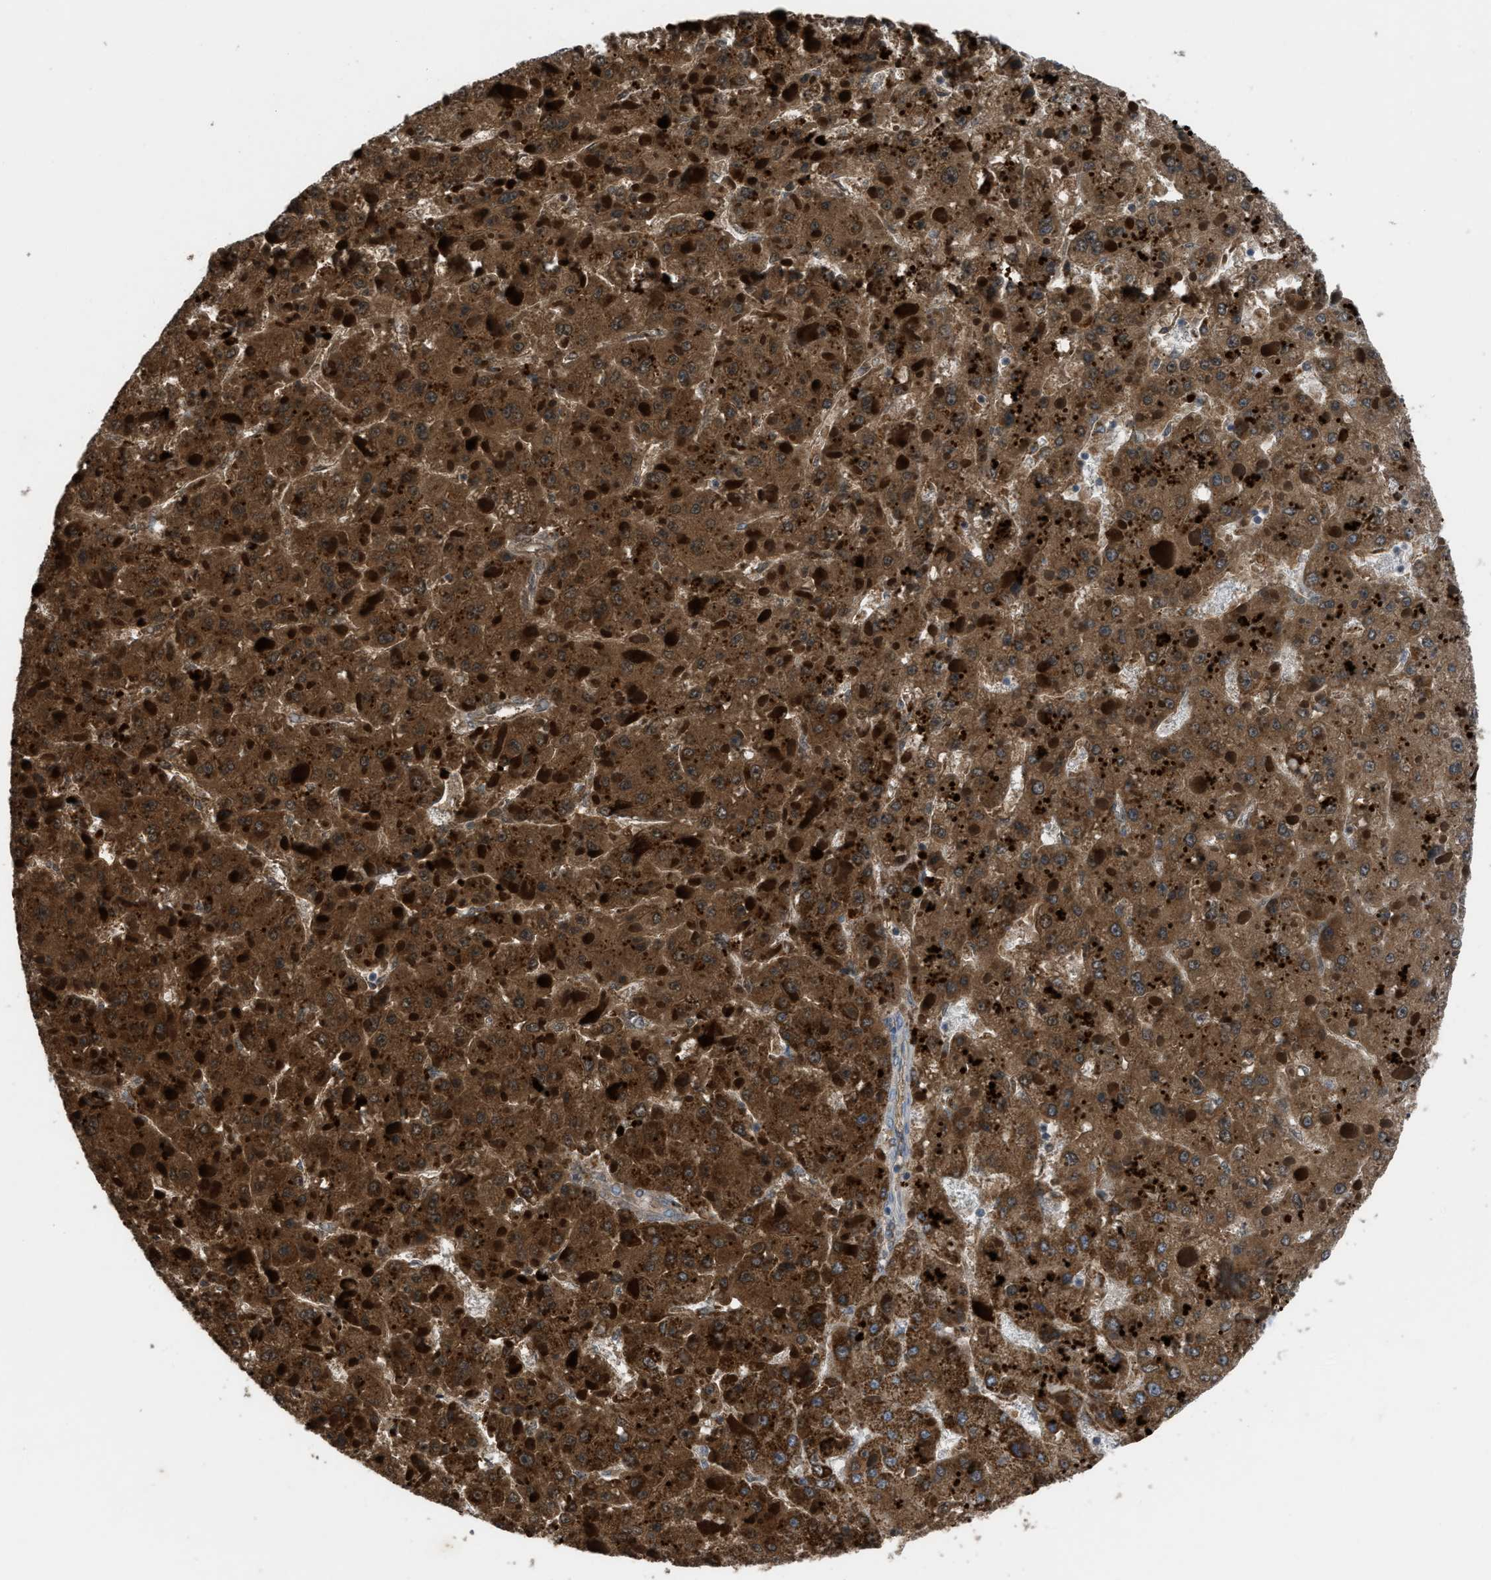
{"staining": {"intensity": "strong", "quantity": ">75%", "location": "cytoplasmic/membranous"}, "tissue": "liver cancer", "cell_type": "Tumor cells", "image_type": "cancer", "snomed": [{"axis": "morphology", "description": "Carcinoma, Hepatocellular, NOS"}, {"axis": "topography", "description": "Liver"}], "caption": "Liver cancer was stained to show a protein in brown. There is high levels of strong cytoplasmic/membranous staining in approximately >75% of tumor cells. (DAB = brown stain, brightfield microscopy at high magnification).", "gene": "ETFB", "patient": {"sex": "female", "age": 73}}